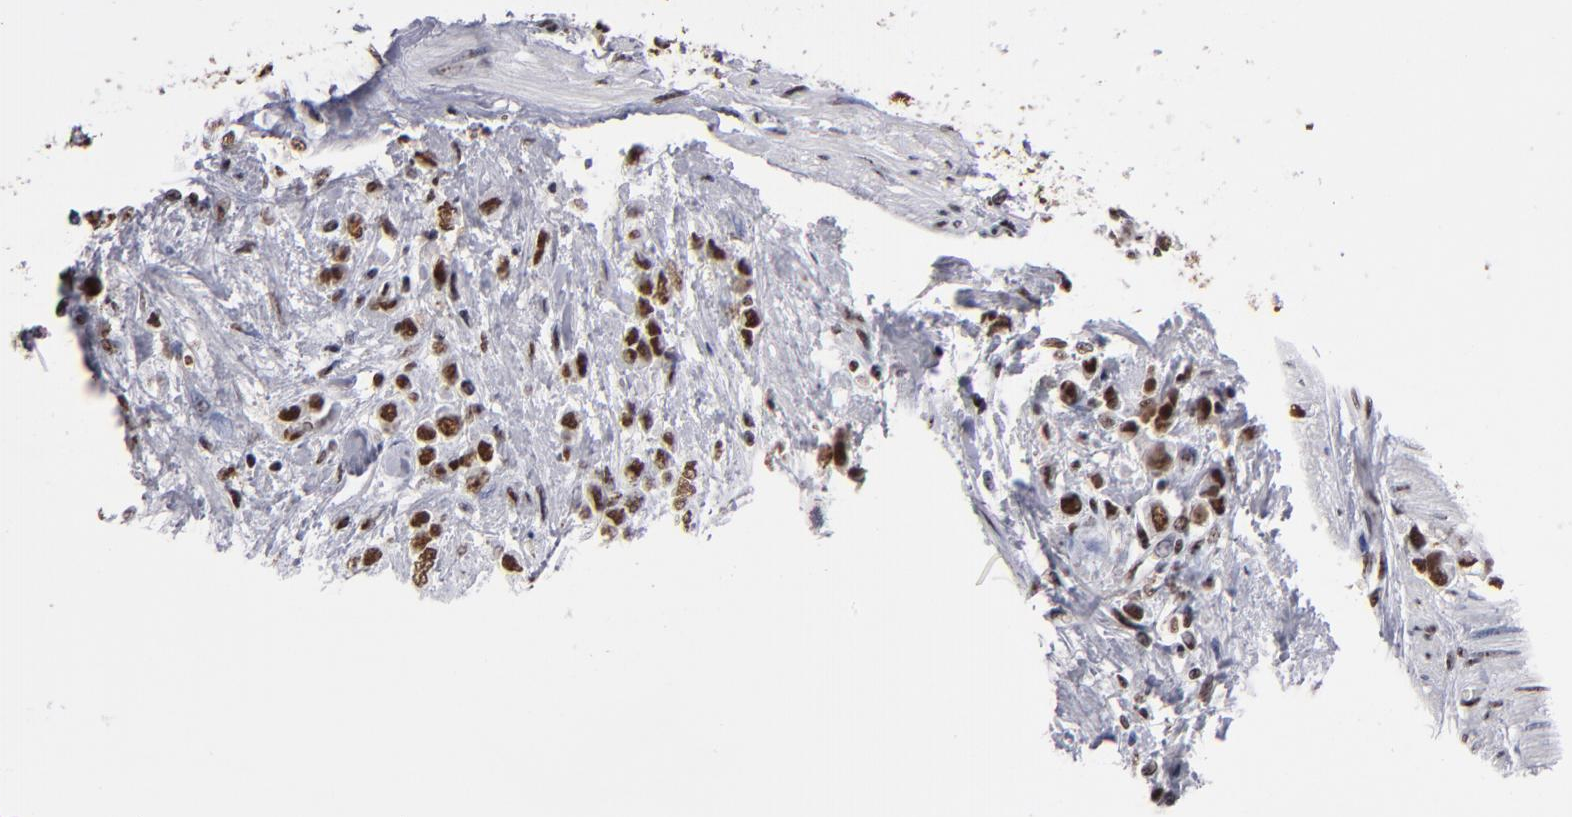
{"staining": {"intensity": "strong", "quantity": ">75%", "location": "nuclear"}, "tissue": "stomach cancer", "cell_type": "Tumor cells", "image_type": "cancer", "snomed": [{"axis": "morphology", "description": "Adenocarcinoma, NOS"}, {"axis": "topography", "description": "Stomach, upper"}], "caption": "High-magnification brightfield microscopy of adenocarcinoma (stomach) stained with DAB (3,3'-diaminobenzidine) (brown) and counterstained with hematoxylin (blue). tumor cells exhibit strong nuclear expression is appreciated in approximately>75% of cells. (DAB = brown stain, brightfield microscopy at high magnification).", "gene": "MRE11", "patient": {"sex": "male", "age": 76}}